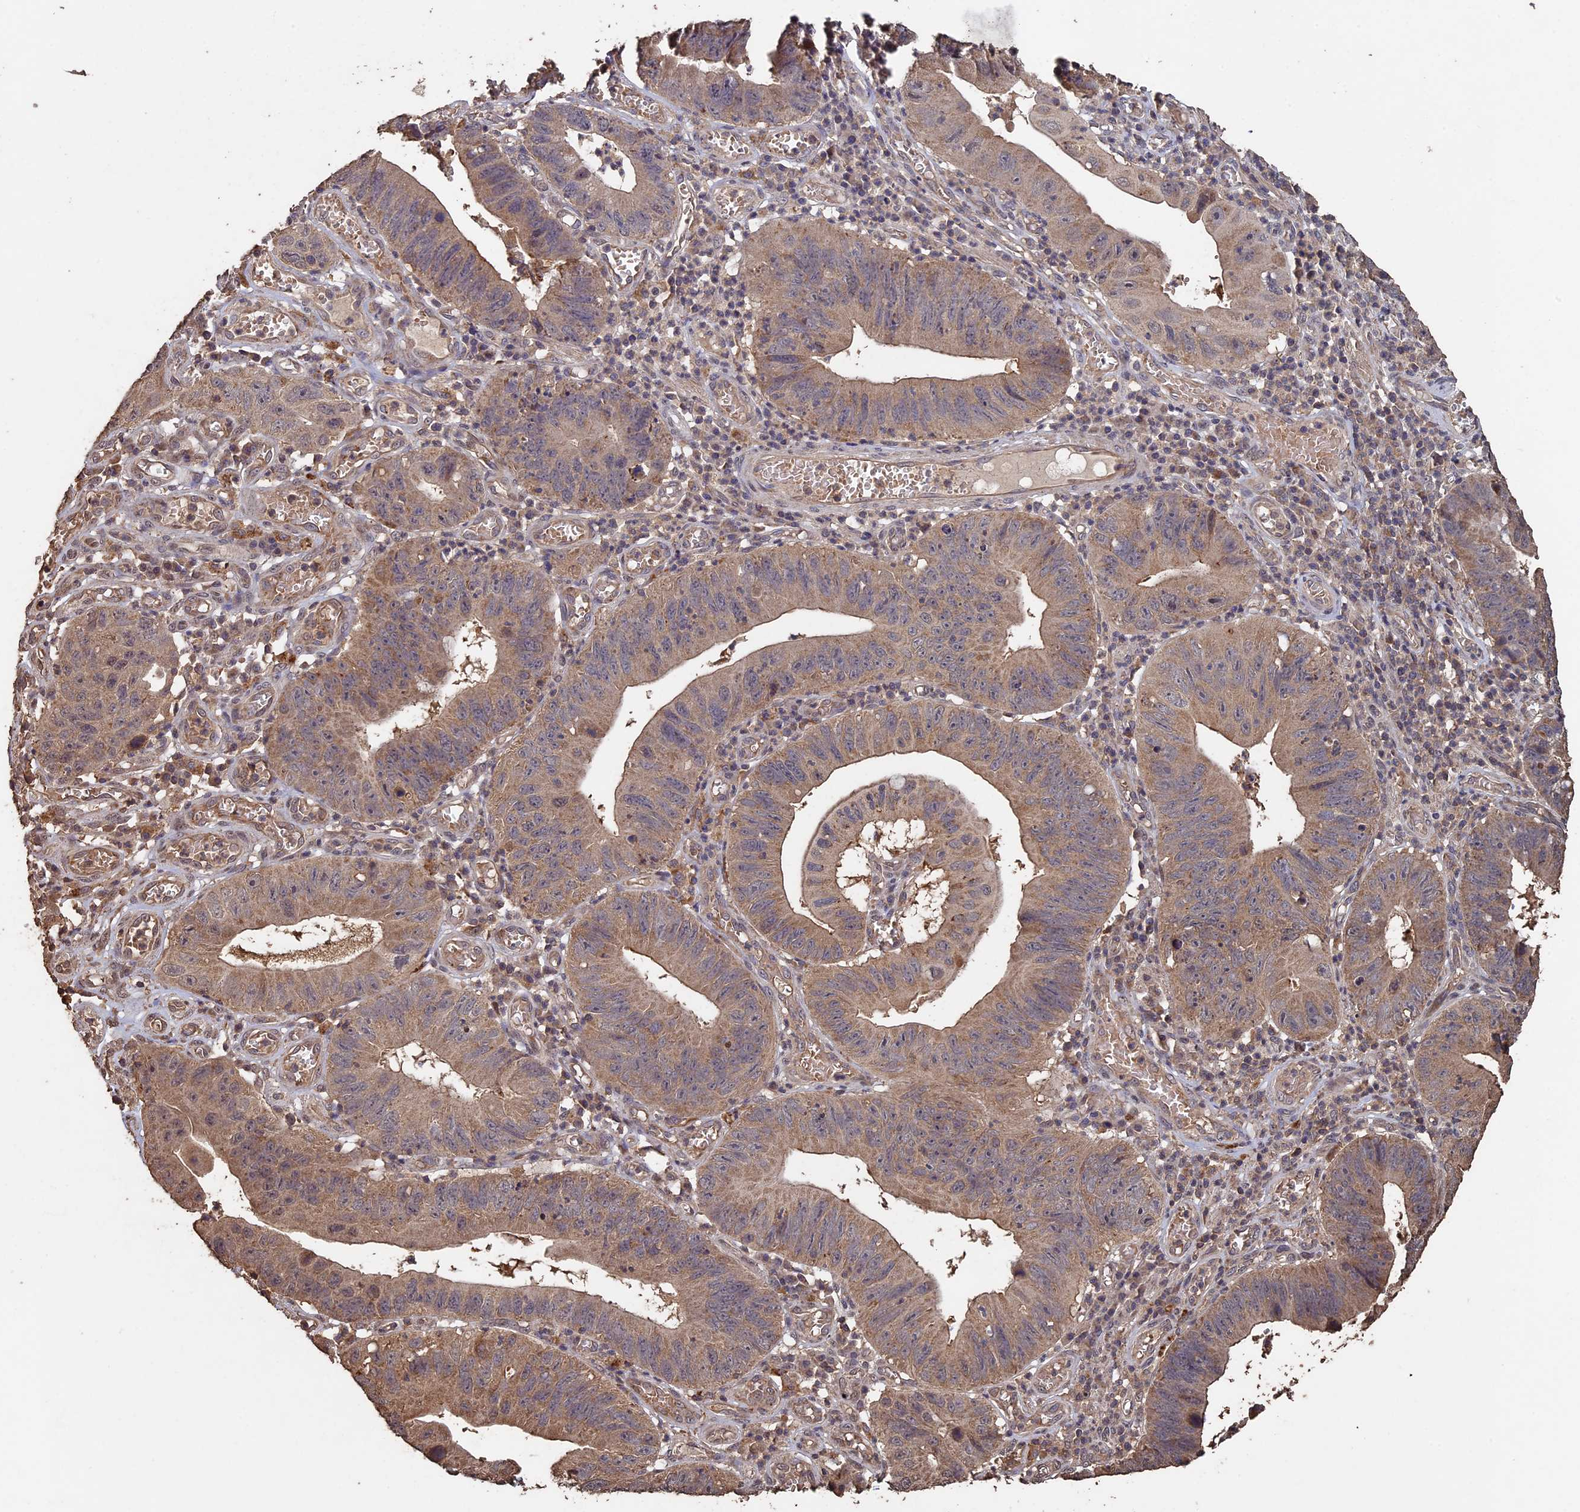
{"staining": {"intensity": "moderate", "quantity": ">75%", "location": "cytoplasmic/membranous"}, "tissue": "stomach cancer", "cell_type": "Tumor cells", "image_type": "cancer", "snomed": [{"axis": "morphology", "description": "Adenocarcinoma, NOS"}, {"axis": "topography", "description": "Stomach"}], "caption": "Moderate cytoplasmic/membranous protein staining is identified in about >75% of tumor cells in stomach adenocarcinoma.", "gene": "HUNK", "patient": {"sex": "male", "age": 59}}